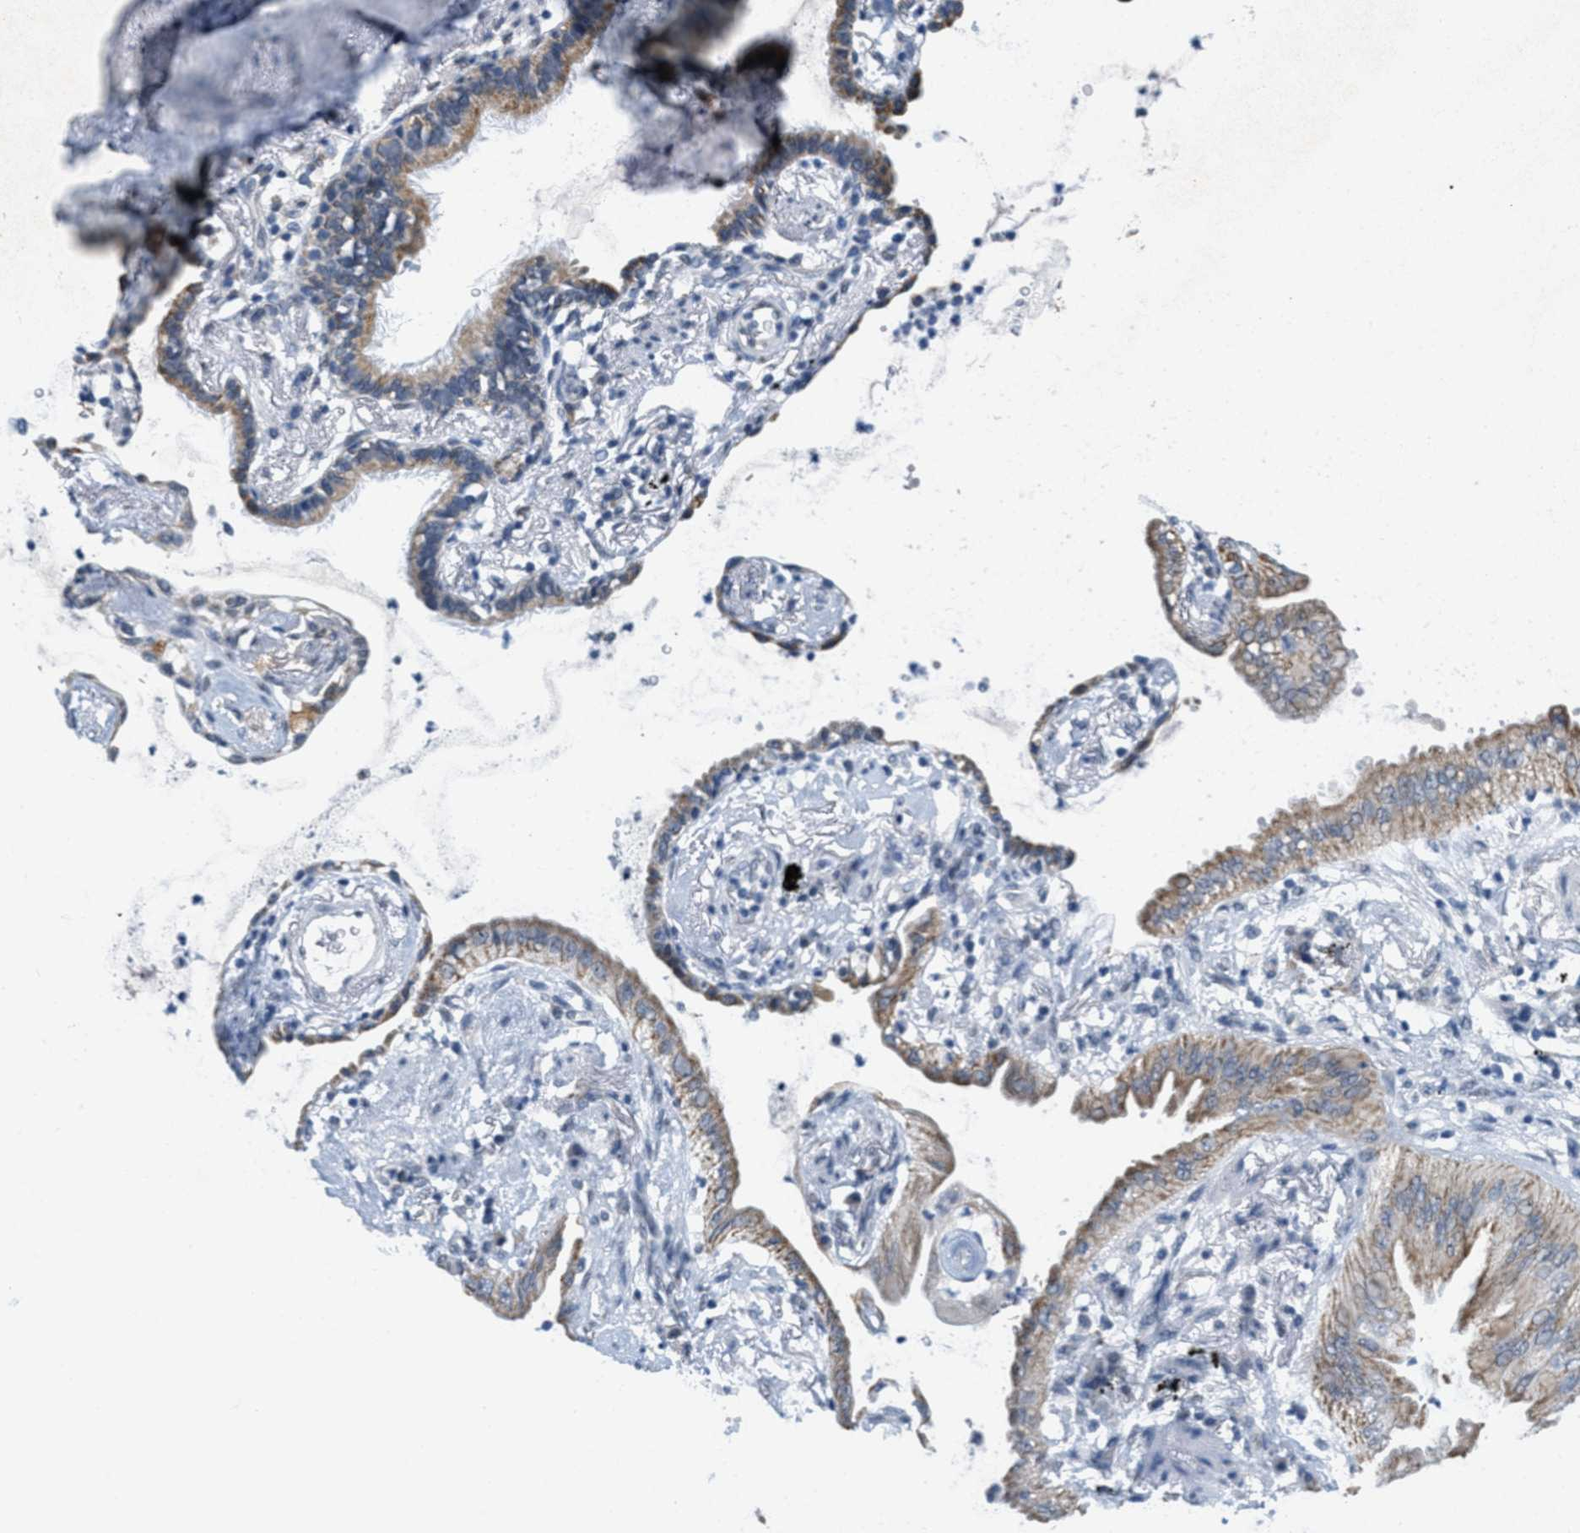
{"staining": {"intensity": "moderate", "quantity": ">75%", "location": "cytoplasmic/membranous"}, "tissue": "lung cancer", "cell_type": "Tumor cells", "image_type": "cancer", "snomed": [{"axis": "morphology", "description": "Adenocarcinoma, NOS"}, {"axis": "topography", "description": "Lung"}], "caption": "Protein staining of adenocarcinoma (lung) tissue displays moderate cytoplasmic/membranous expression in approximately >75% of tumor cells.", "gene": "HS3ST2", "patient": {"sex": "female", "age": 70}}